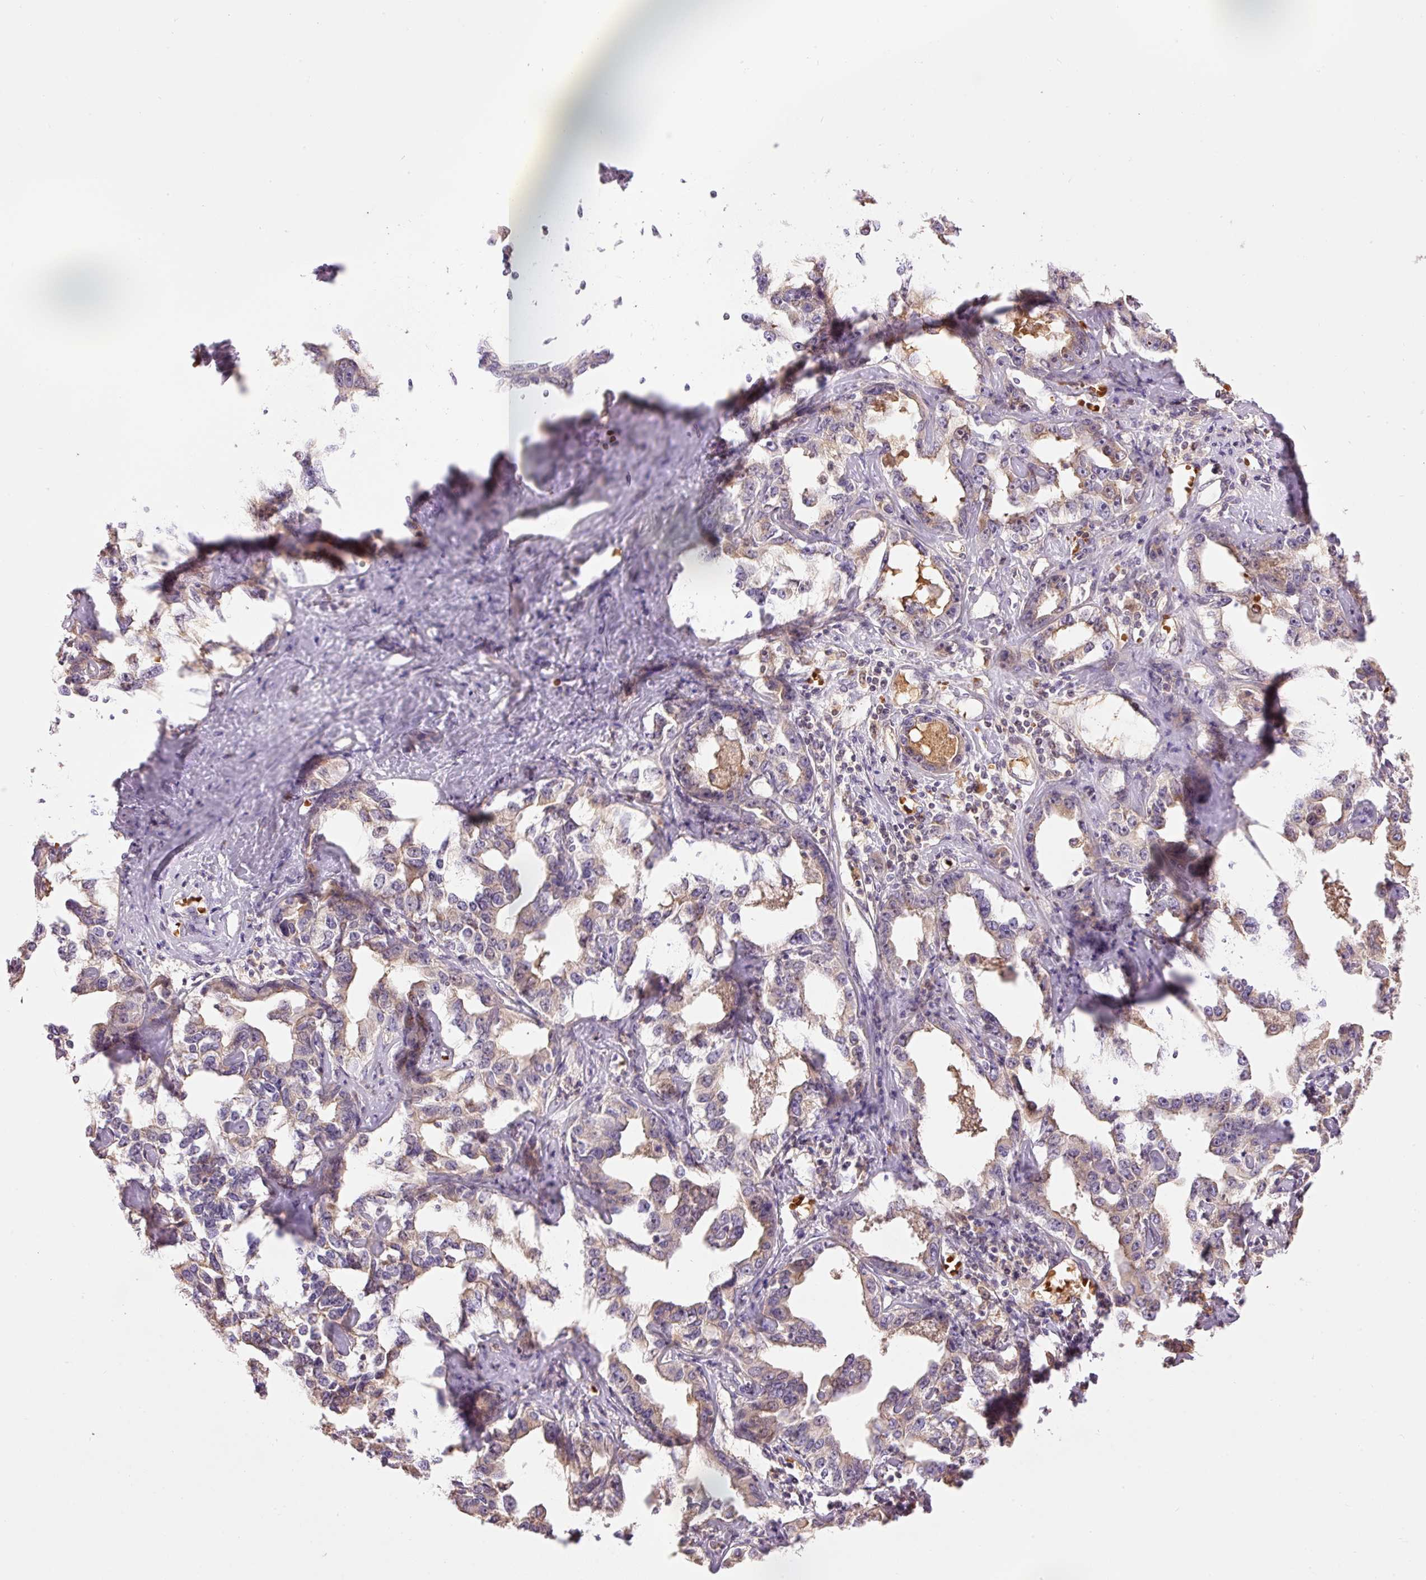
{"staining": {"intensity": "weak", "quantity": "25%-75%", "location": "cytoplasmic/membranous"}, "tissue": "liver cancer", "cell_type": "Tumor cells", "image_type": "cancer", "snomed": [{"axis": "morphology", "description": "Cholangiocarcinoma"}, {"axis": "topography", "description": "Liver"}], "caption": "Brown immunohistochemical staining in liver cancer (cholangiocarcinoma) displays weak cytoplasmic/membranous positivity in about 25%-75% of tumor cells.", "gene": "CMTM8", "patient": {"sex": "male", "age": 59}}